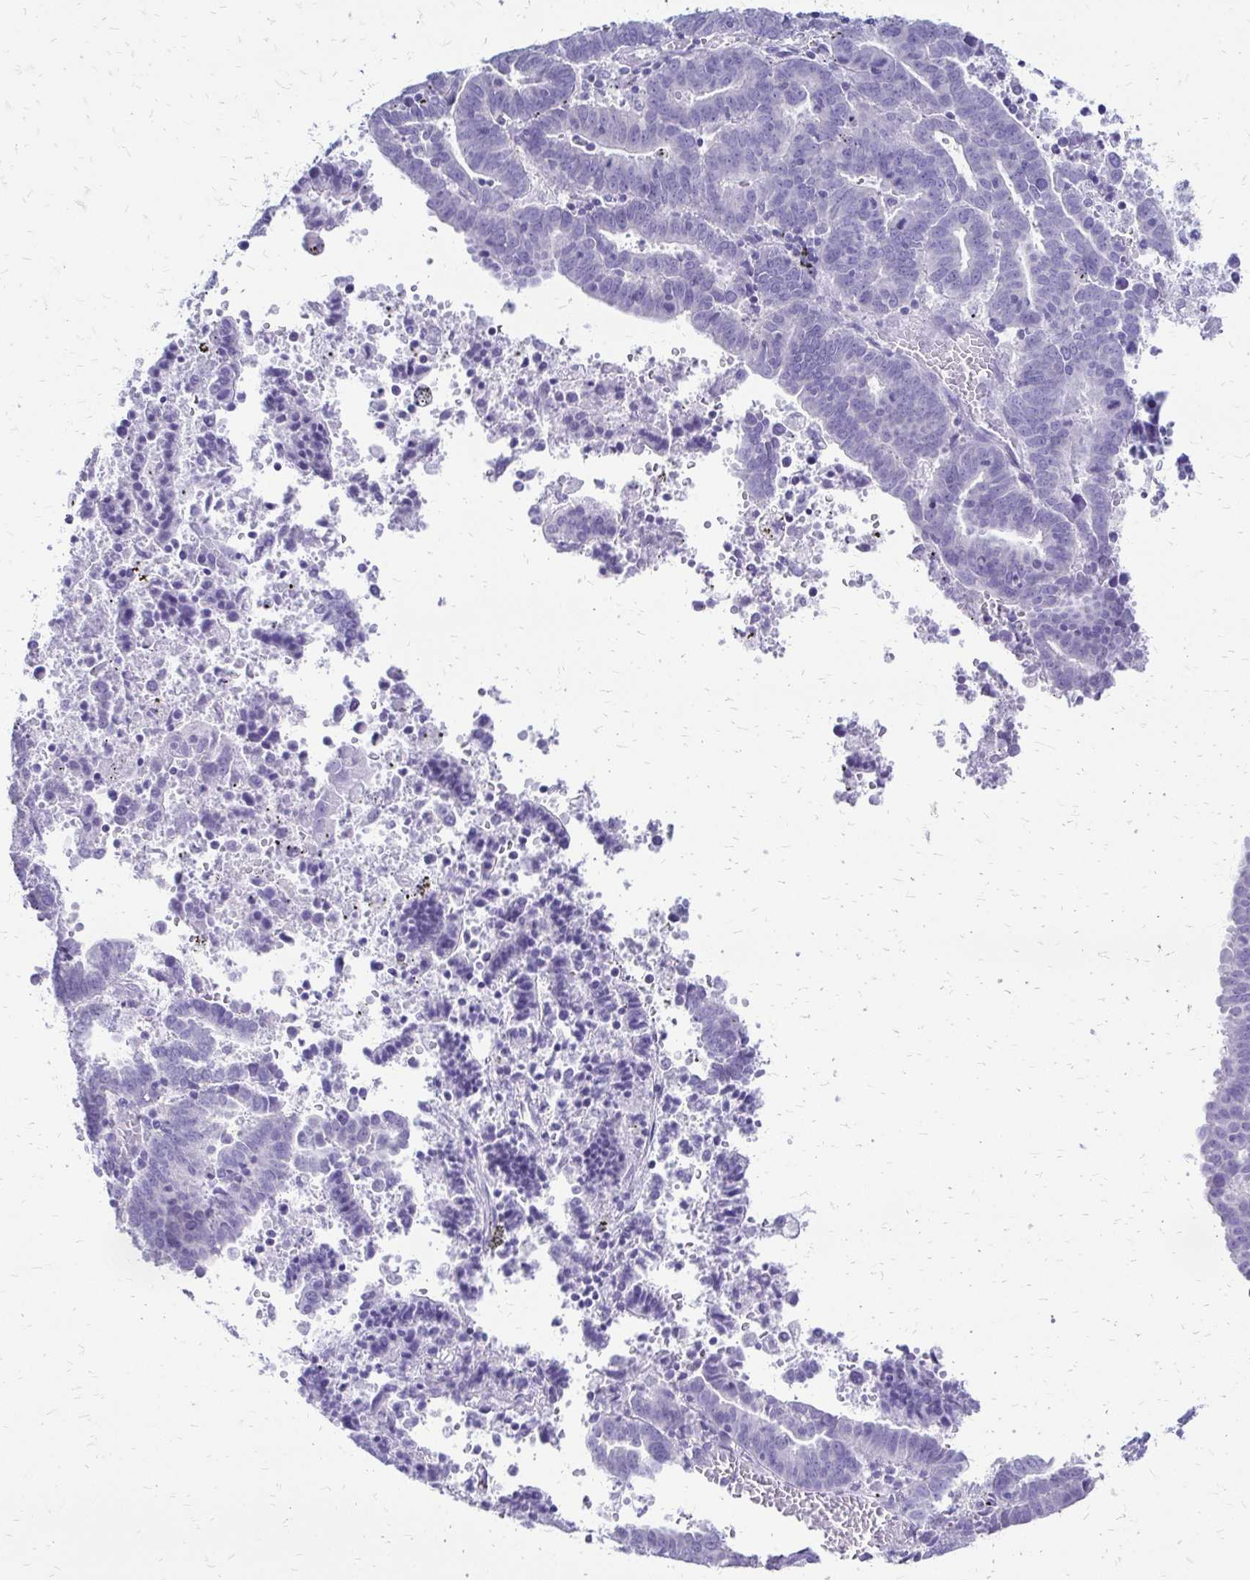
{"staining": {"intensity": "negative", "quantity": "none", "location": "none"}, "tissue": "endometrial cancer", "cell_type": "Tumor cells", "image_type": "cancer", "snomed": [{"axis": "morphology", "description": "Adenocarcinoma, NOS"}, {"axis": "topography", "description": "Uterus"}], "caption": "There is no significant expression in tumor cells of endometrial adenocarcinoma.", "gene": "SLC32A1", "patient": {"sex": "female", "age": 83}}